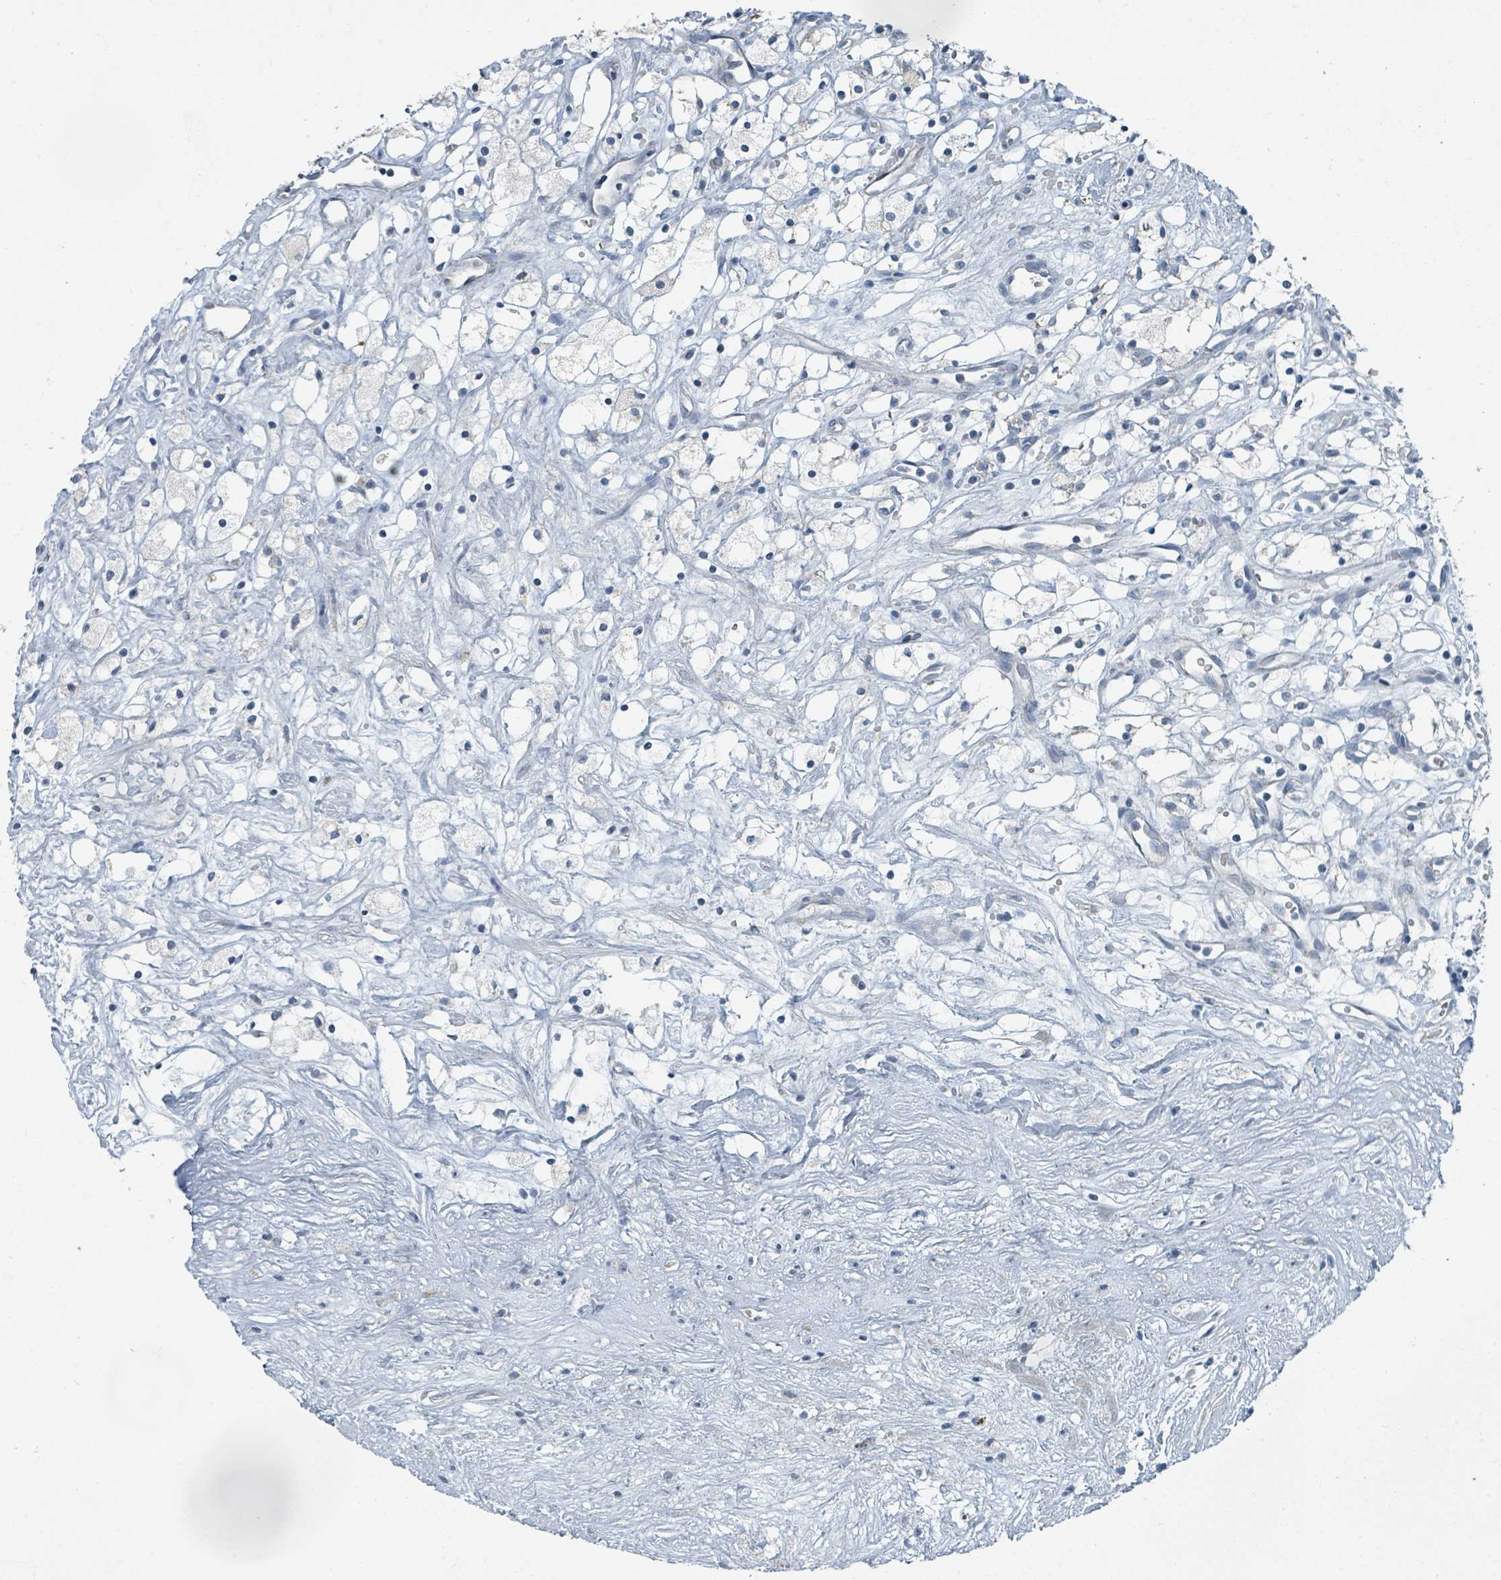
{"staining": {"intensity": "negative", "quantity": "none", "location": "none"}, "tissue": "renal cancer", "cell_type": "Tumor cells", "image_type": "cancer", "snomed": [{"axis": "morphology", "description": "Adenocarcinoma, NOS"}, {"axis": "topography", "description": "Kidney"}], "caption": "Protein analysis of adenocarcinoma (renal) reveals no significant positivity in tumor cells.", "gene": "RASA4", "patient": {"sex": "male", "age": 59}}